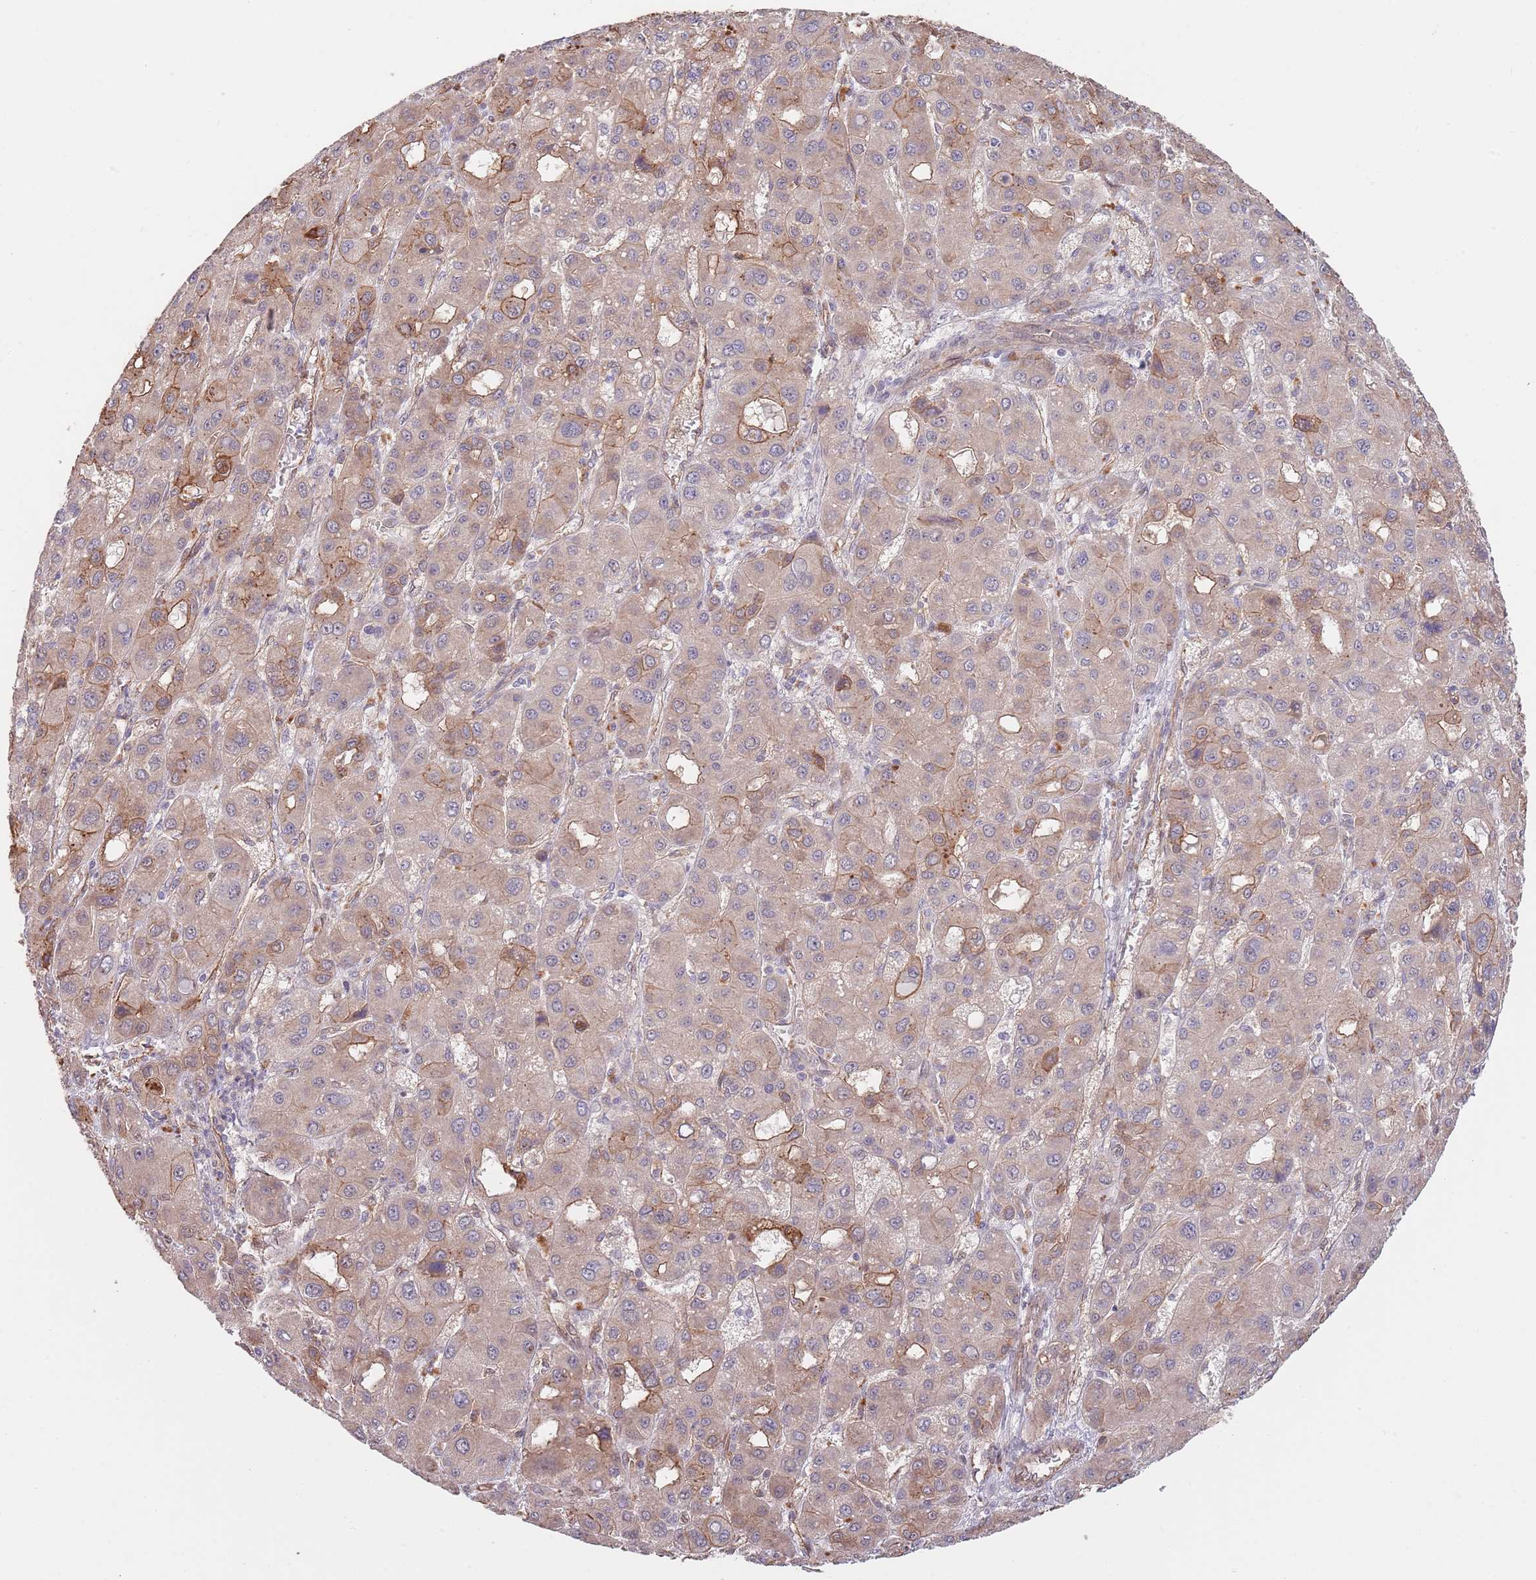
{"staining": {"intensity": "weak", "quantity": ">75%", "location": "cytoplasmic/membranous"}, "tissue": "liver cancer", "cell_type": "Tumor cells", "image_type": "cancer", "snomed": [{"axis": "morphology", "description": "Carcinoma, Hepatocellular, NOS"}, {"axis": "topography", "description": "Liver"}], "caption": "IHC of liver cancer (hepatocellular carcinoma) exhibits low levels of weak cytoplasmic/membranous staining in about >75% of tumor cells.", "gene": "BPNT1", "patient": {"sex": "male", "age": 55}}